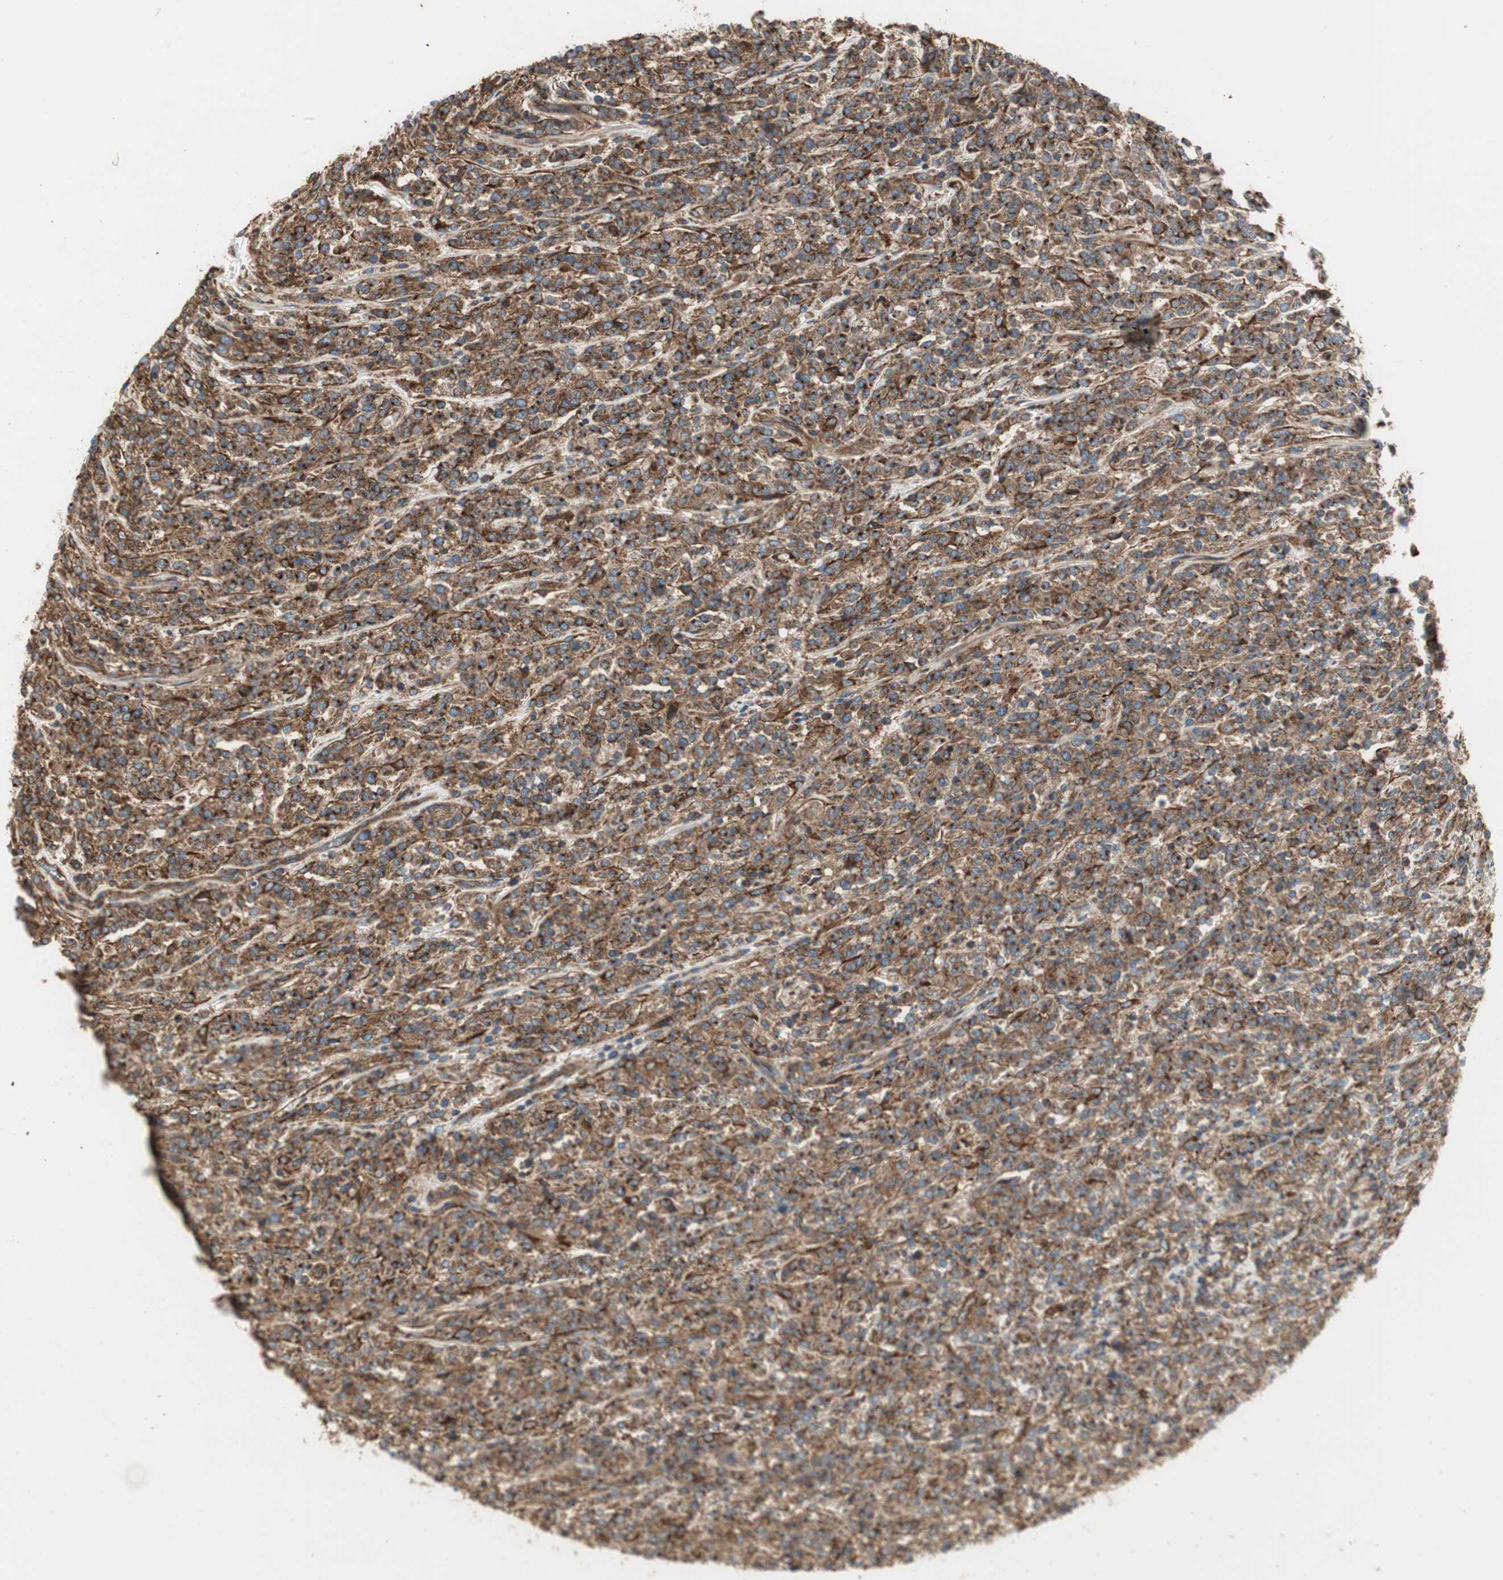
{"staining": {"intensity": "strong", "quantity": ">75%", "location": "cytoplasmic/membranous"}, "tissue": "lymphoma", "cell_type": "Tumor cells", "image_type": "cancer", "snomed": [{"axis": "morphology", "description": "Malignant lymphoma, non-Hodgkin's type, High grade"}, {"axis": "topography", "description": "Soft tissue"}], "caption": "Tumor cells display strong cytoplasmic/membranous expression in about >75% of cells in lymphoma. (Stains: DAB (3,3'-diaminobenzidine) in brown, nuclei in blue, Microscopy: brightfield microscopy at high magnification).", "gene": "H6PD", "patient": {"sex": "male", "age": 18}}